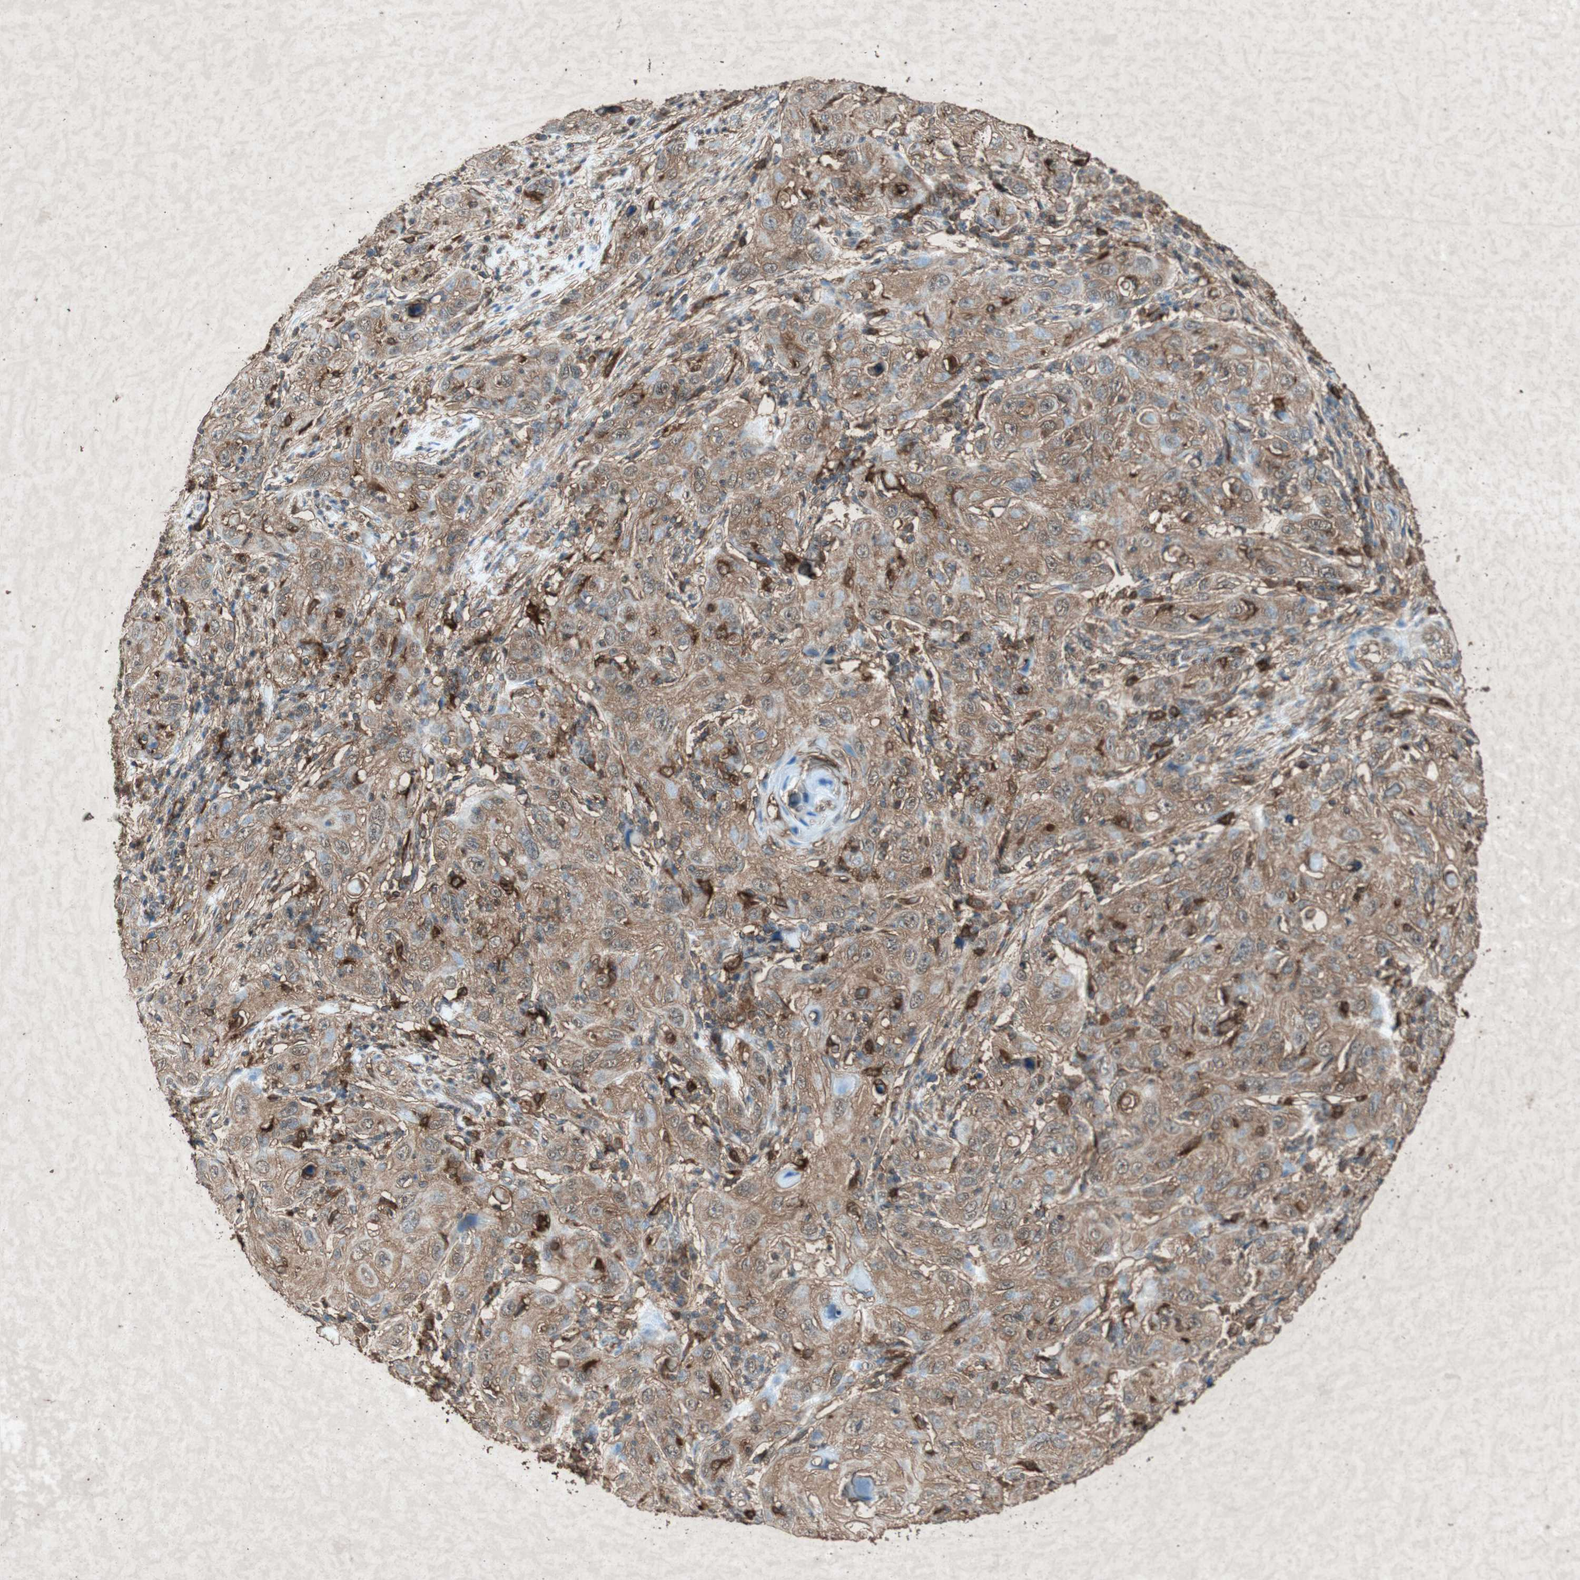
{"staining": {"intensity": "weak", "quantity": ">75%", "location": "cytoplasmic/membranous"}, "tissue": "skin cancer", "cell_type": "Tumor cells", "image_type": "cancer", "snomed": [{"axis": "morphology", "description": "Squamous cell carcinoma, NOS"}, {"axis": "topography", "description": "Skin"}], "caption": "A micrograph of skin cancer (squamous cell carcinoma) stained for a protein reveals weak cytoplasmic/membranous brown staining in tumor cells.", "gene": "TYROBP", "patient": {"sex": "female", "age": 88}}